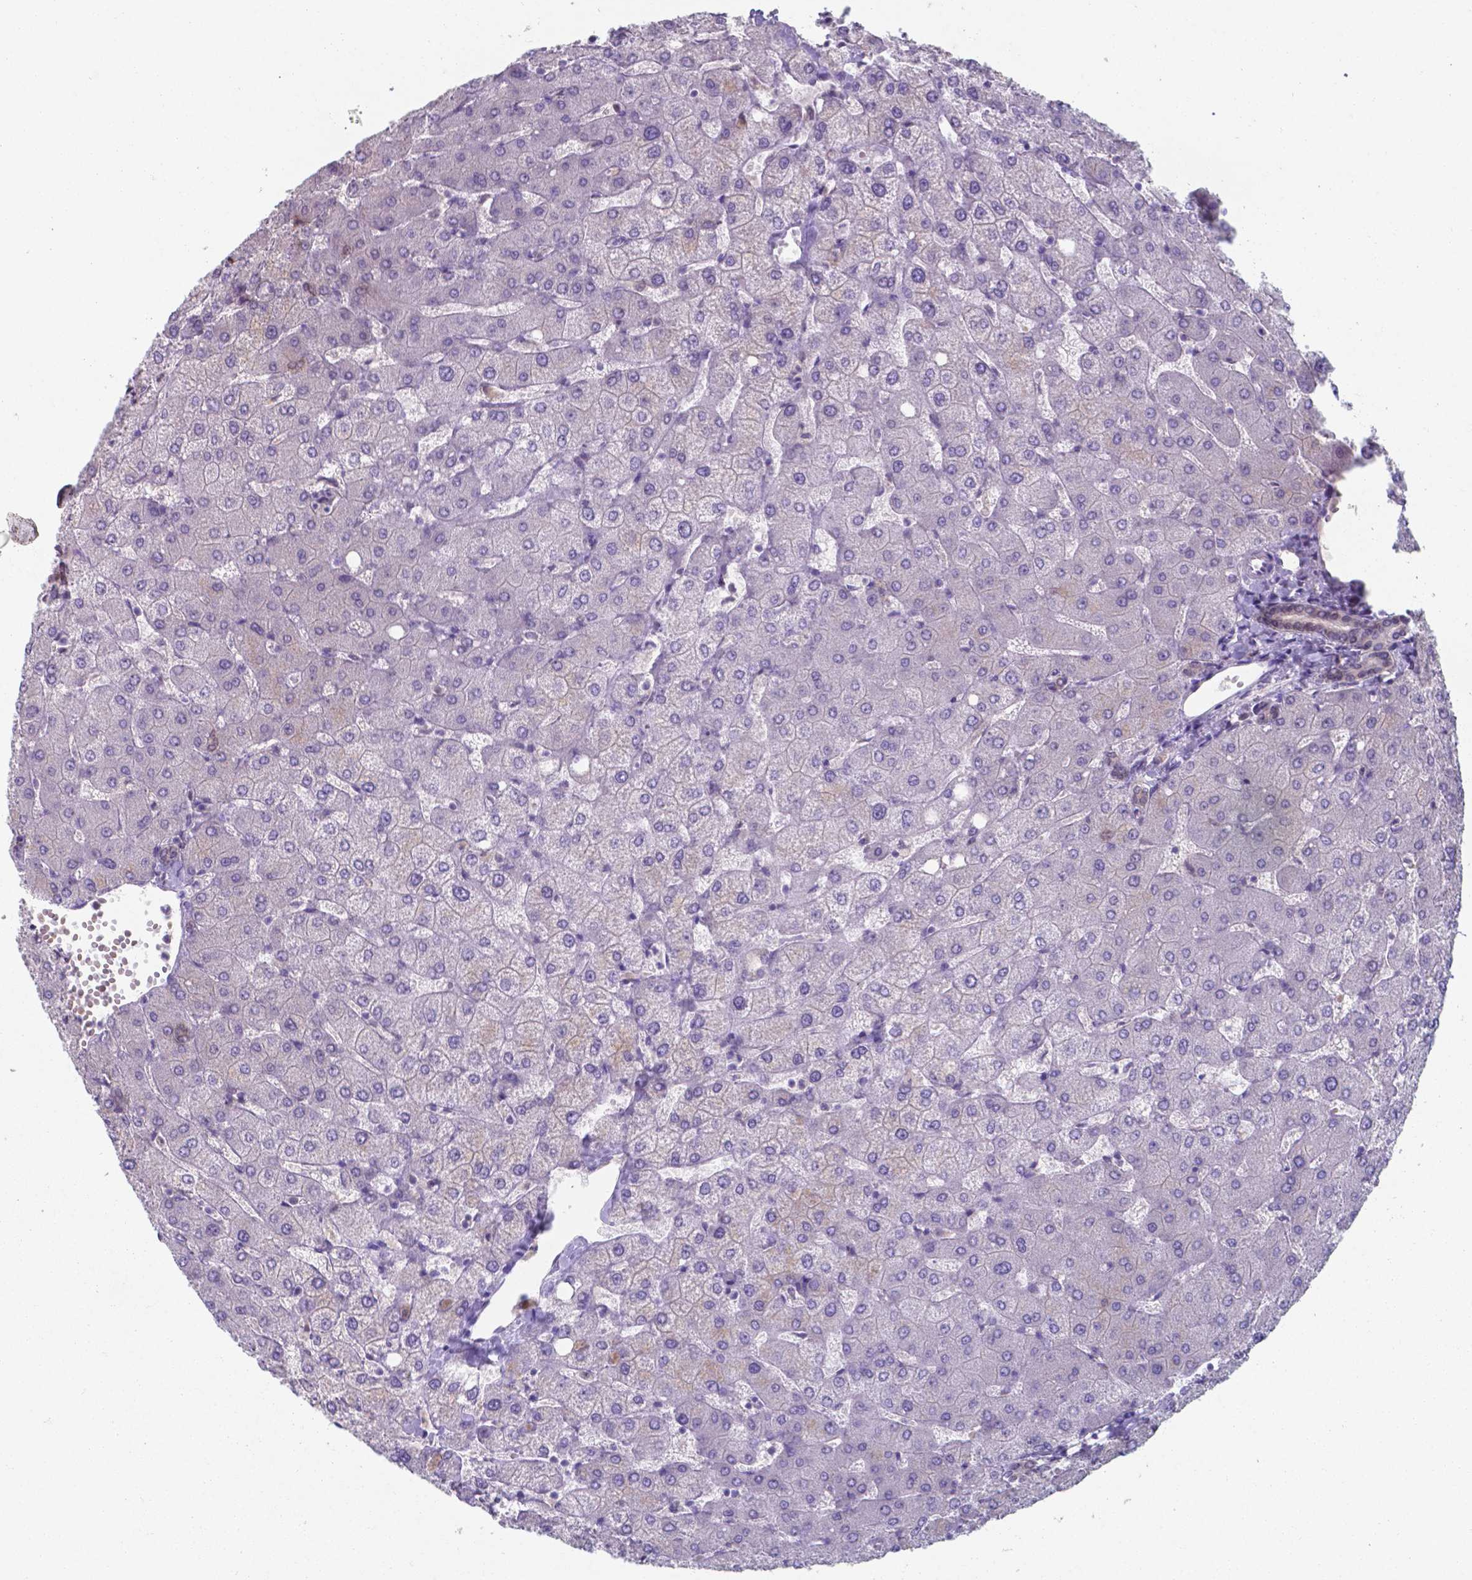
{"staining": {"intensity": "negative", "quantity": "none", "location": "none"}, "tissue": "liver", "cell_type": "Cholangiocytes", "image_type": "normal", "snomed": [{"axis": "morphology", "description": "Normal tissue, NOS"}, {"axis": "topography", "description": "Liver"}], "caption": "IHC of benign human liver exhibits no staining in cholangiocytes.", "gene": "UBE2E2", "patient": {"sex": "female", "age": 54}}